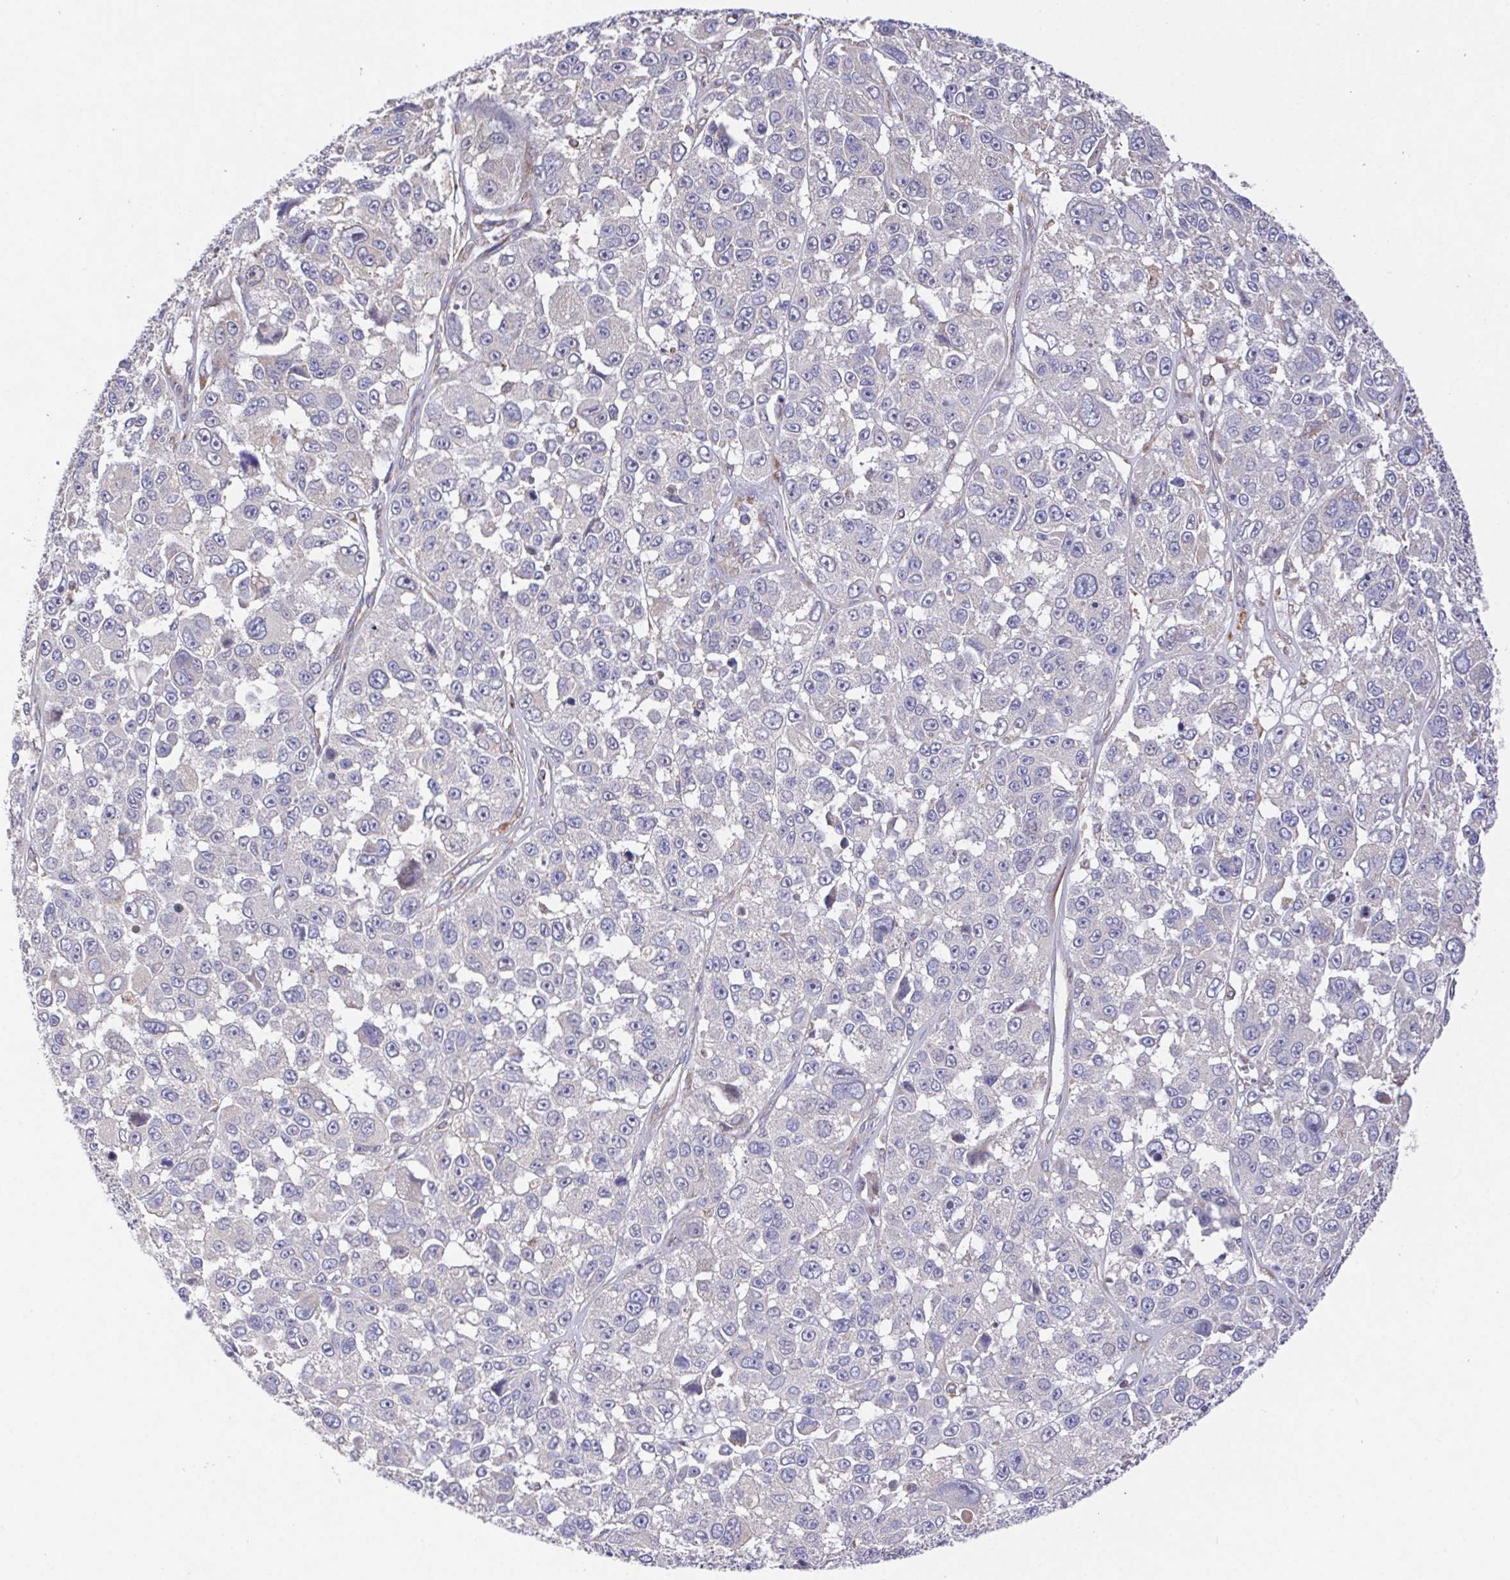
{"staining": {"intensity": "negative", "quantity": "none", "location": "none"}, "tissue": "melanoma", "cell_type": "Tumor cells", "image_type": "cancer", "snomed": [{"axis": "morphology", "description": "Malignant melanoma, NOS"}, {"axis": "topography", "description": "Skin"}], "caption": "Immunohistochemistry (IHC) photomicrograph of neoplastic tissue: human melanoma stained with DAB shows no significant protein expression in tumor cells.", "gene": "FAM241A", "patient": {"sex": "female", "age": 66}}